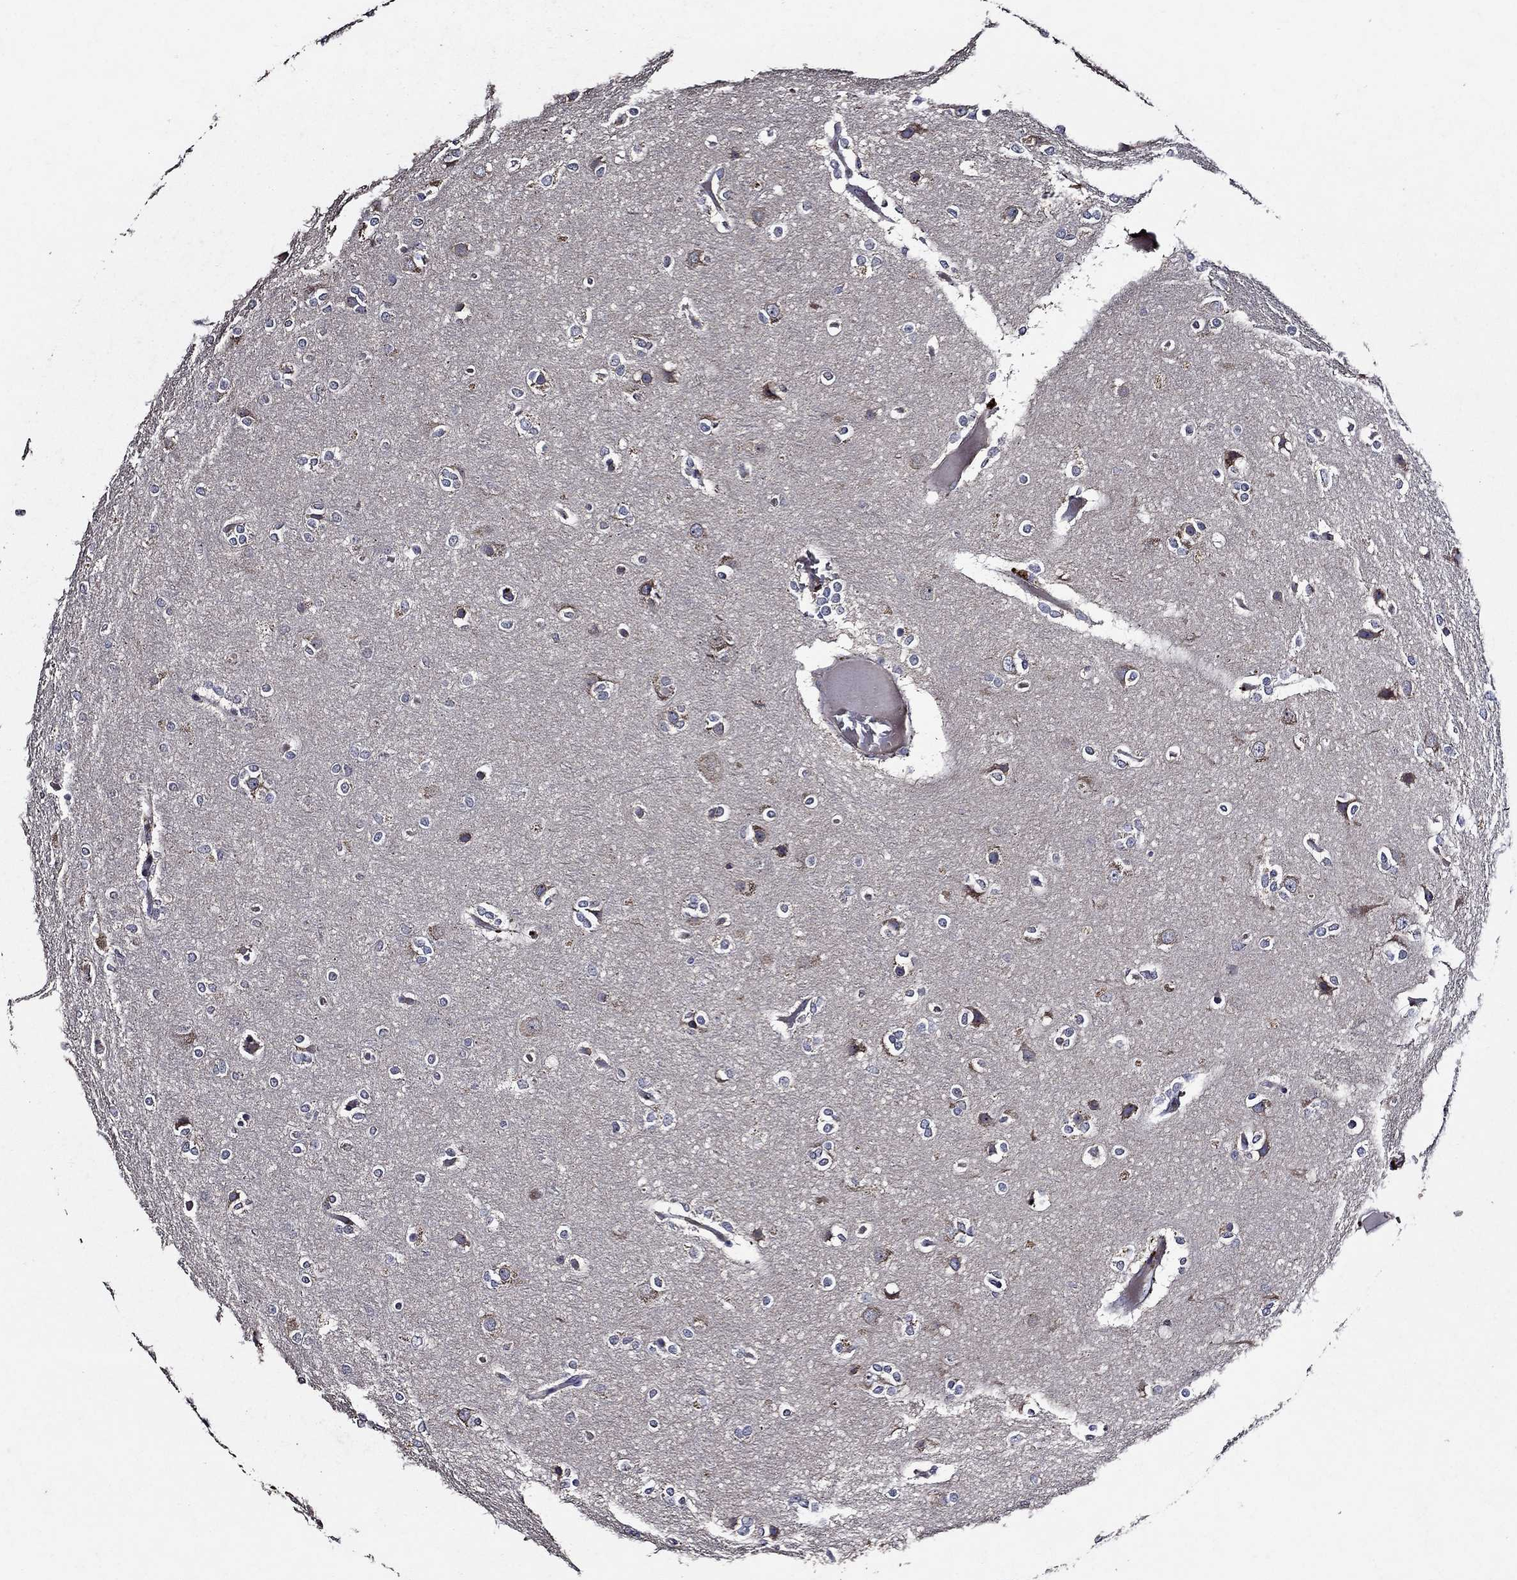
{"staining": {"intensity": "negative", "quantity": "none", "location": "none"}, "tissue": "glioma", "cell_type": "Tumor cells", "image_type": "cancer", "snomed": [{"axis": "morphology", "description": "Glioma, malignant, High grade"}, {"axis": "topography", "description": "Brain"}], "caption": "Immunohistochemistry (IHC) of human malignant glioma (high-grade) shows no expression in tumor cells.", "gene": "HAP1", "patient": {"sex": "female", "age": 61}}